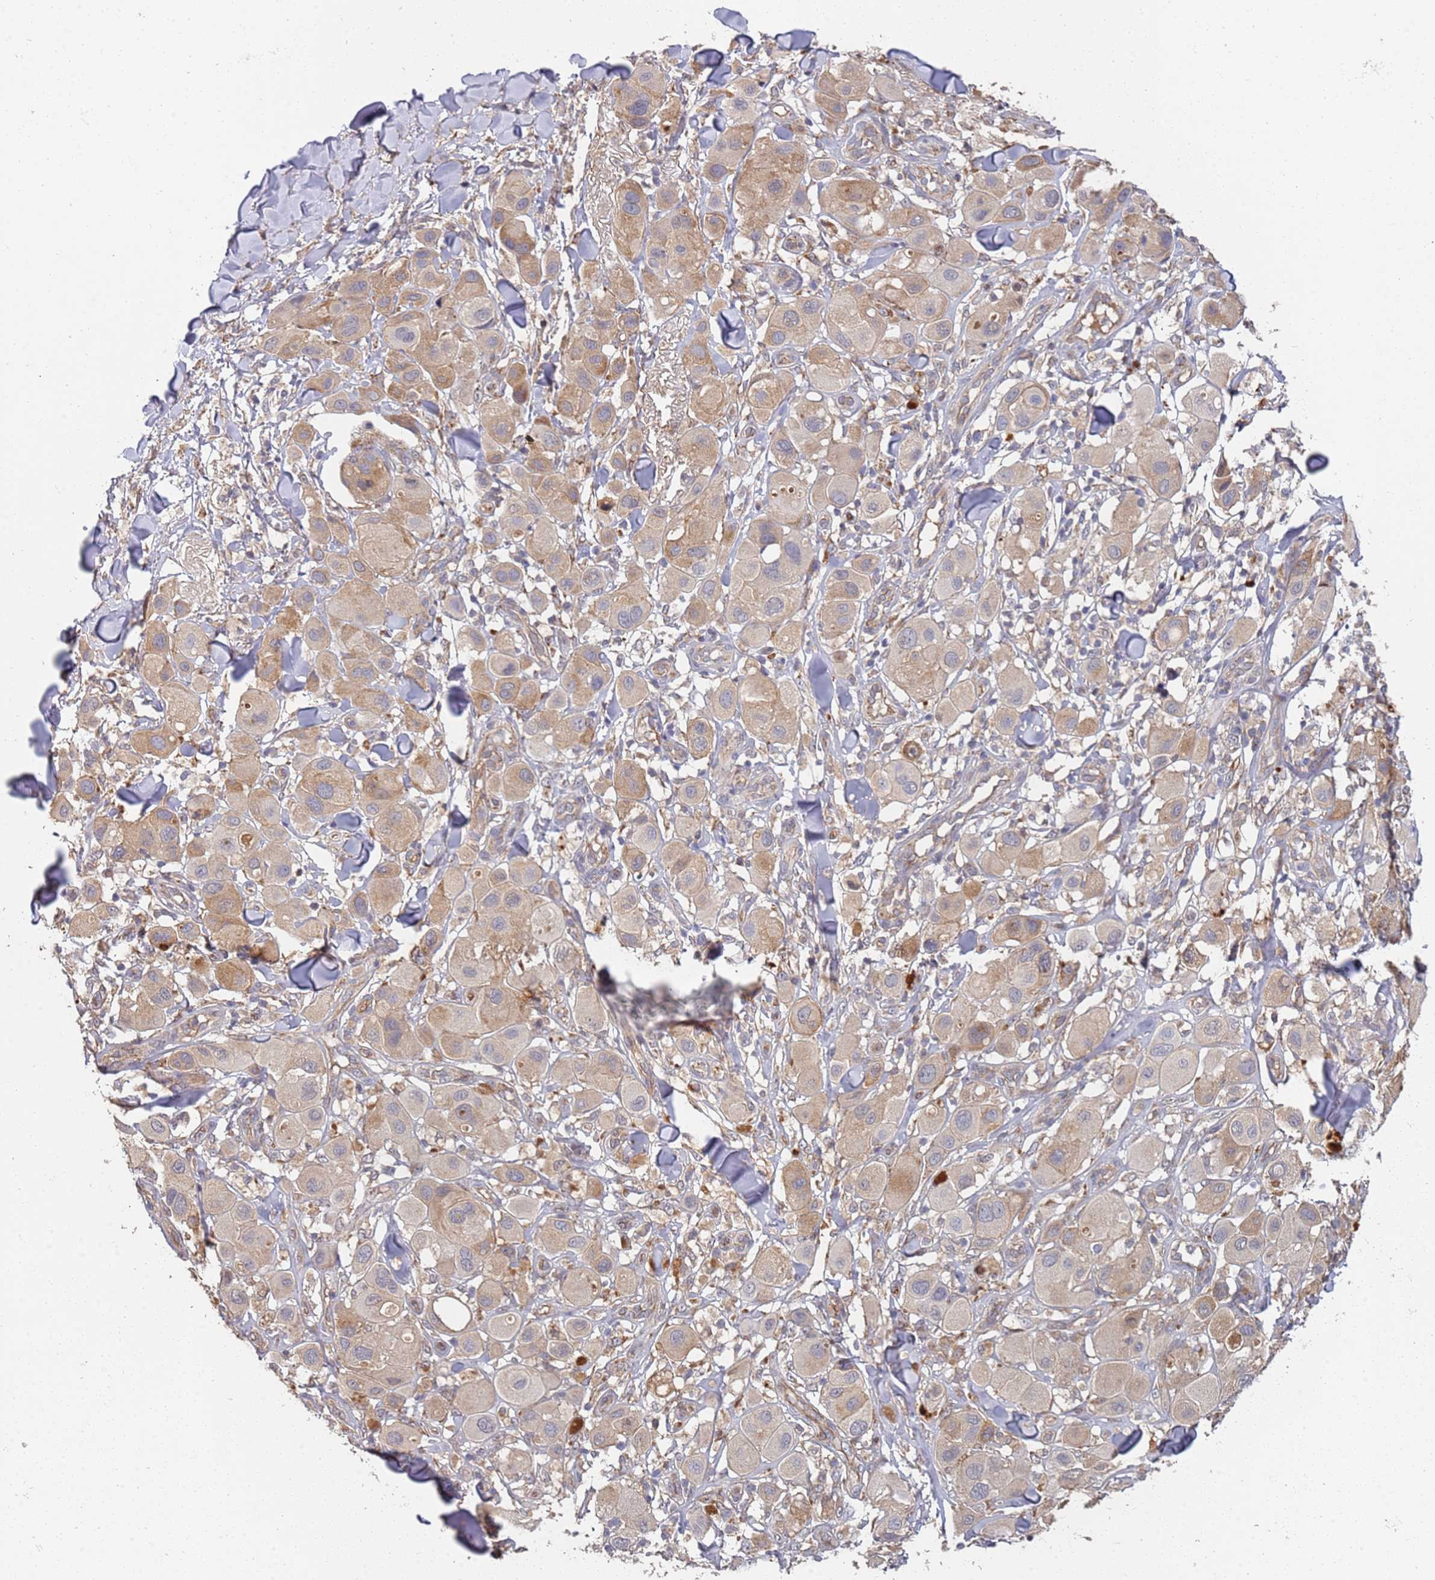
{"staining": {"intensity": "weak", "quantity": ">75%", "location": "cytoplasmic/membranous"}, "tissue": "melanoma", "cell_type": "Tumor cells", "image_type": "cancer", "snomed": [{"axis": "morphology", "description": "Malignant melanoma, Metastatic site"}, {"axis": "topography", "description": "Skin"}], "caption": "Tumor cells reveal low levels of weak cytoplasmic/membranous staining in about >75% of cells in malignant melanoma (metastatic site).", "gene": "ABCB6", "patient": {"sex": "male", "age": 41}}